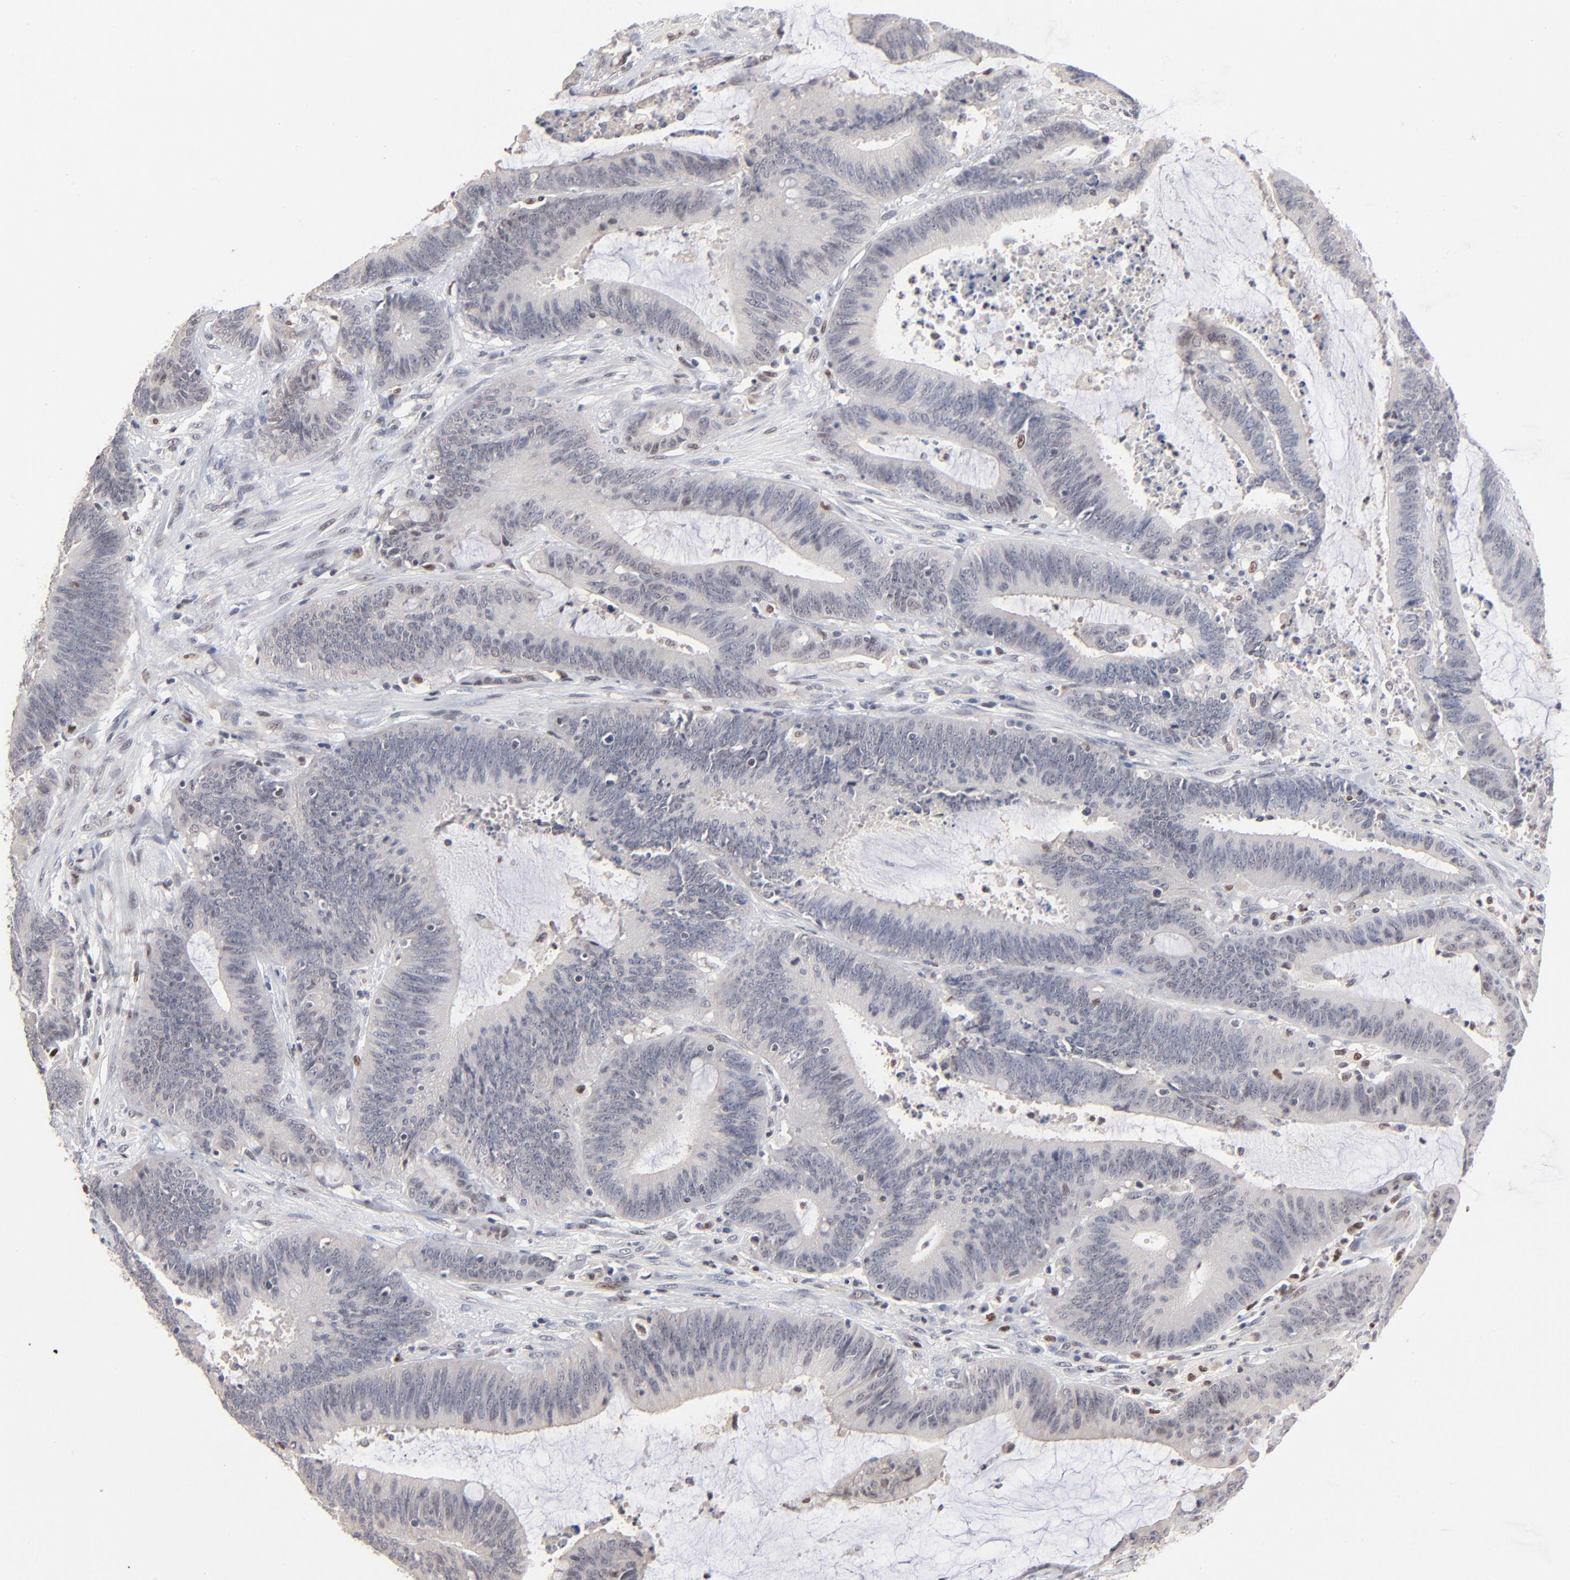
{"staining": {"intensity": "negative", "quantity": "none", "location": "none"}, "tissue": "colorectal cancer", "cell_type": "Tumor cells", "image_type": "cancer", "snomed": [{"axis": "morphology", "description": "Adenocarcinoma, NOS"}, {"axis": "topography", "description": "Rectum"}], "caption": "Immunohistochemistry (IHC) histopathology image of human colorectal cancer (adenocarcinoma) stained for a protein (brown), which reveals no staining in tumor cells.", "gene": "MAX", "patient": {"sex": "female", "age": 66}}